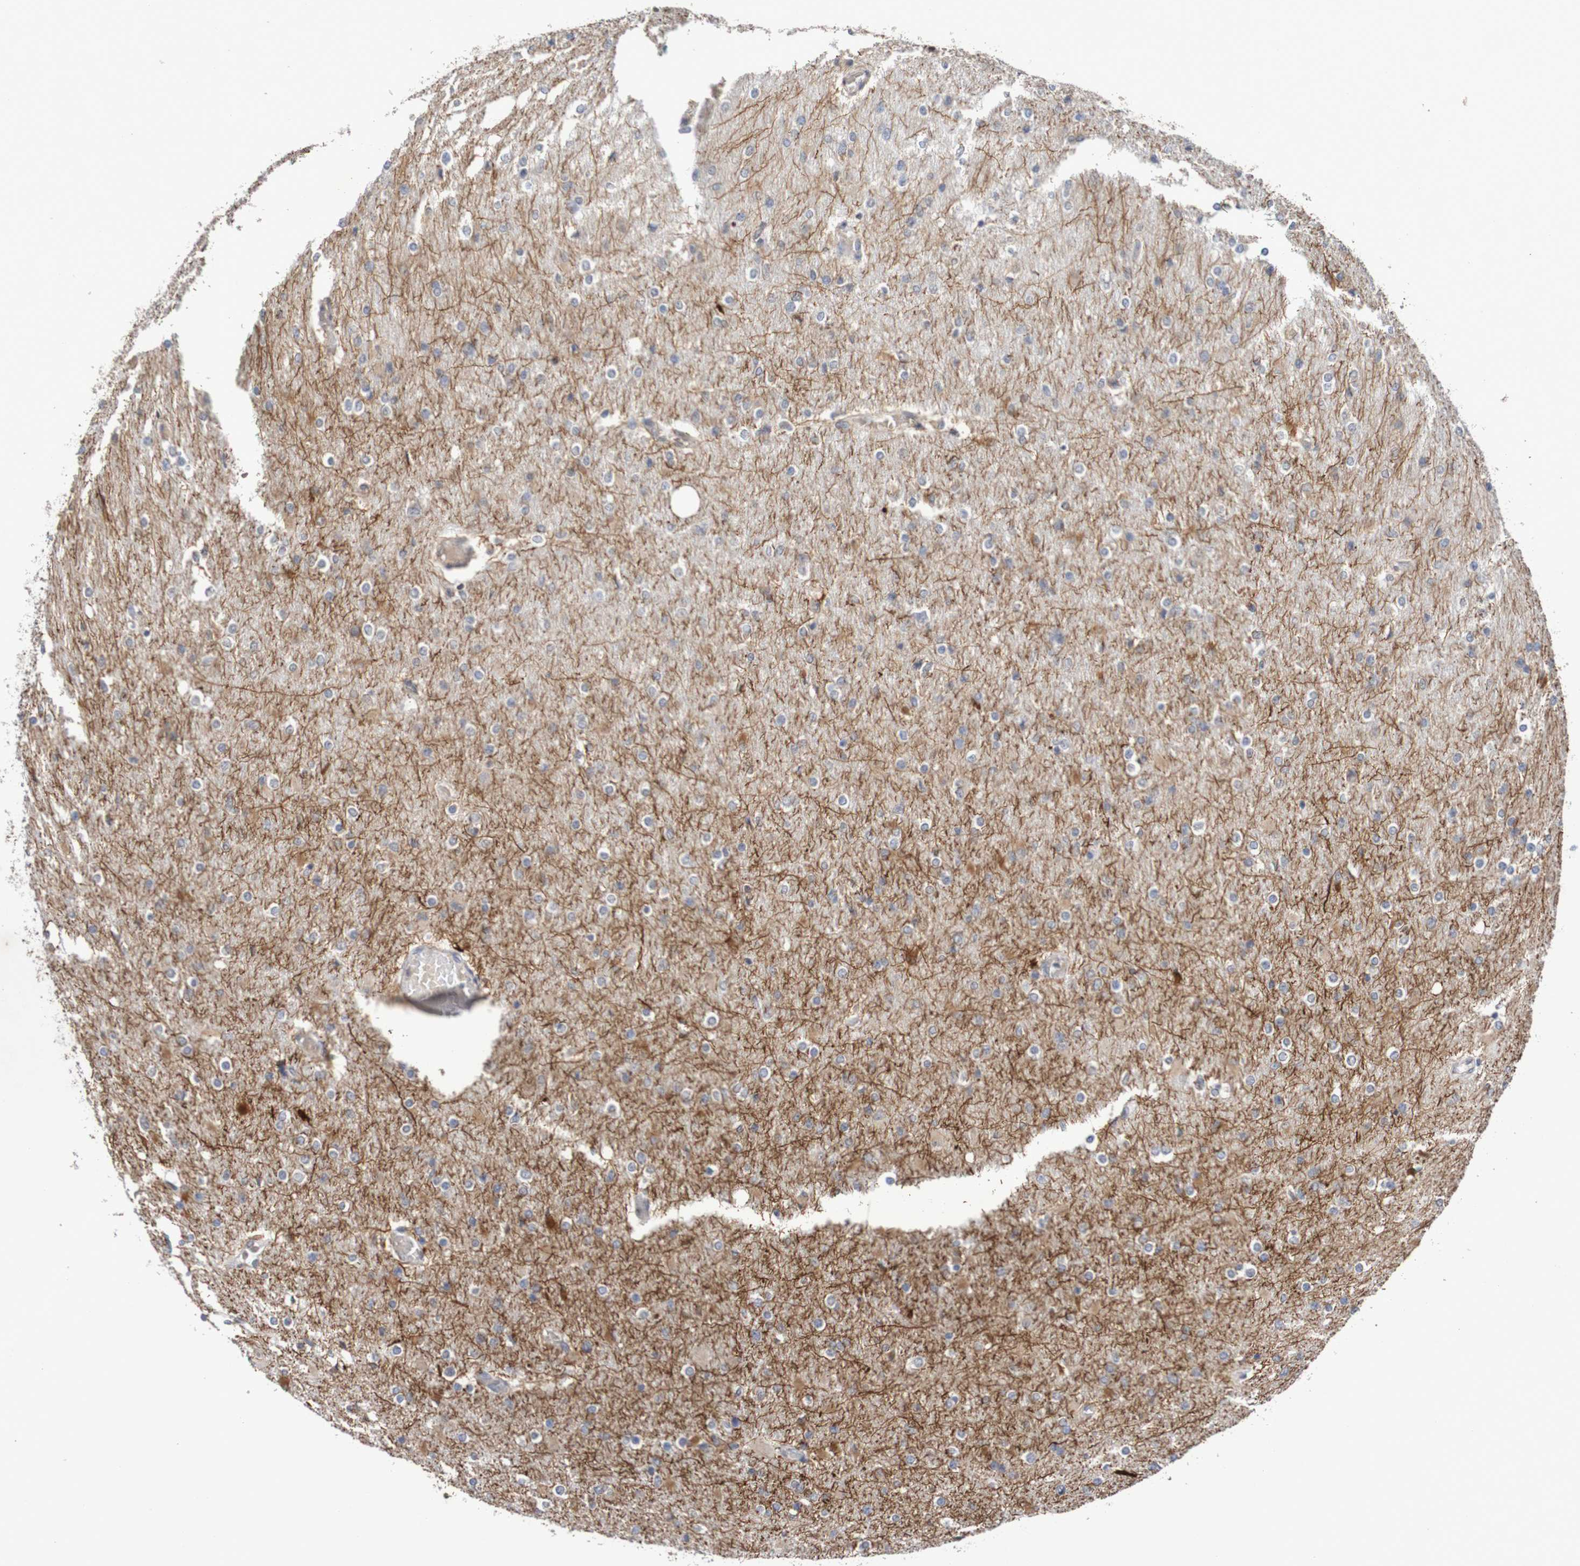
{"staining": {"intensity": "negative", "quantity": "none", "location": "none"}, "tissue": "glioma", "cell_type": "Tumor cells", "image_type": "cancer", "snomed": [{"axis": "morphology", "description": "Glioma, malignant, High grade"}, {"axis": "topography", "description": "Cerebral cortex"}], "caption": "IHC photomicrograph of neoplastic tissue: human malignant high-grade glioma stained with DAB (3,3'-diaminobenzidine) demonstrates no significant protein staining in tumor cells. (DAB IHC with hematoxylin counter stain).", "gene": "DVL1", "patient": {"sex": "female", "age": 36}}